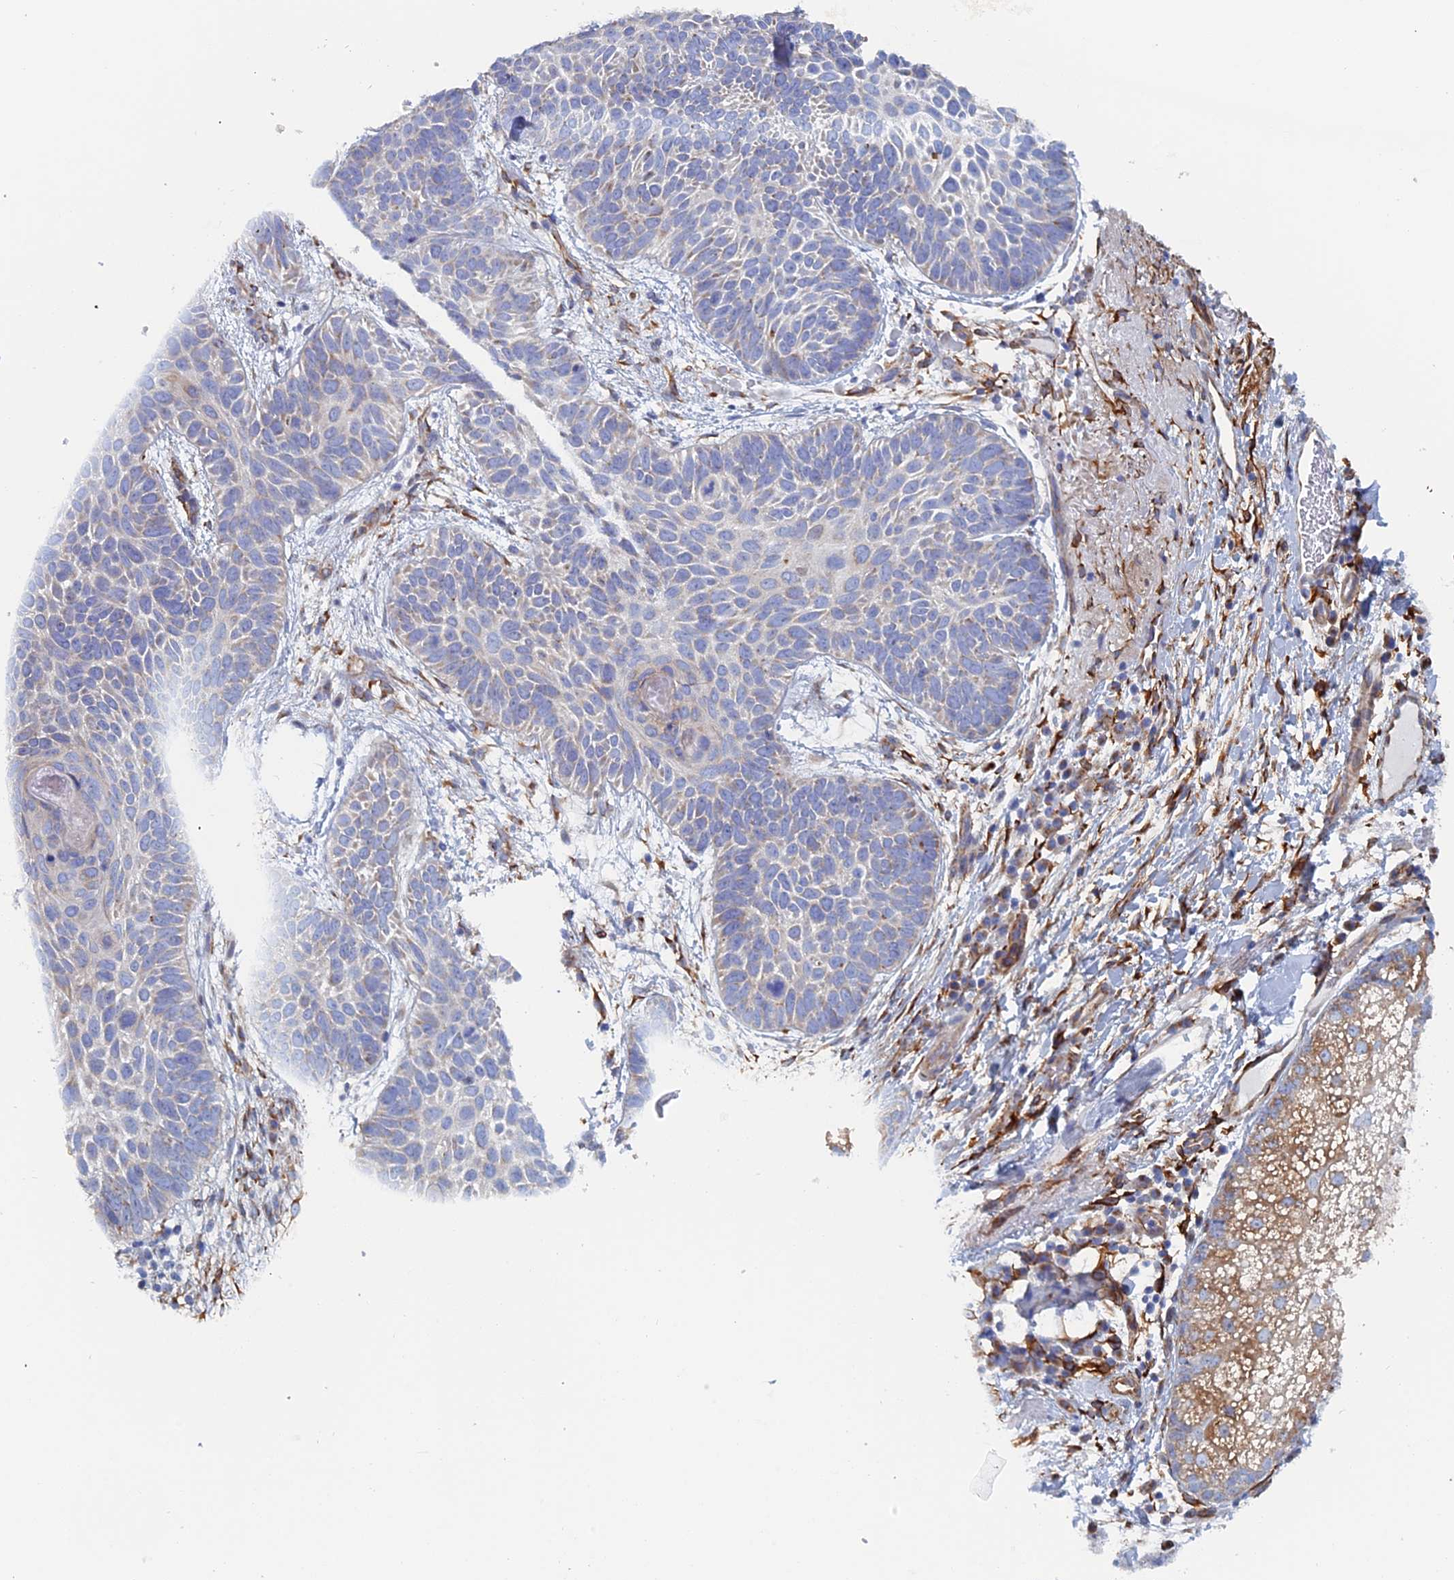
{"staining": {"intensity": "negative", "quantity": "none", "location": "none"}, "tissue": "skin cancer", "cell_type": "Tumor cells", "image_type": "cancer", "snomed": [{"axis": "morphology", "description": "Basal cell carcinoma"}, {"axis": "topography", "description": "Skin"}], "caption": "The micrograph reveals no significant staining in tumor cells of skin basal cell carcinoma.", "gene": "COG7", "patient": {"sex": "male", "age": 85}}